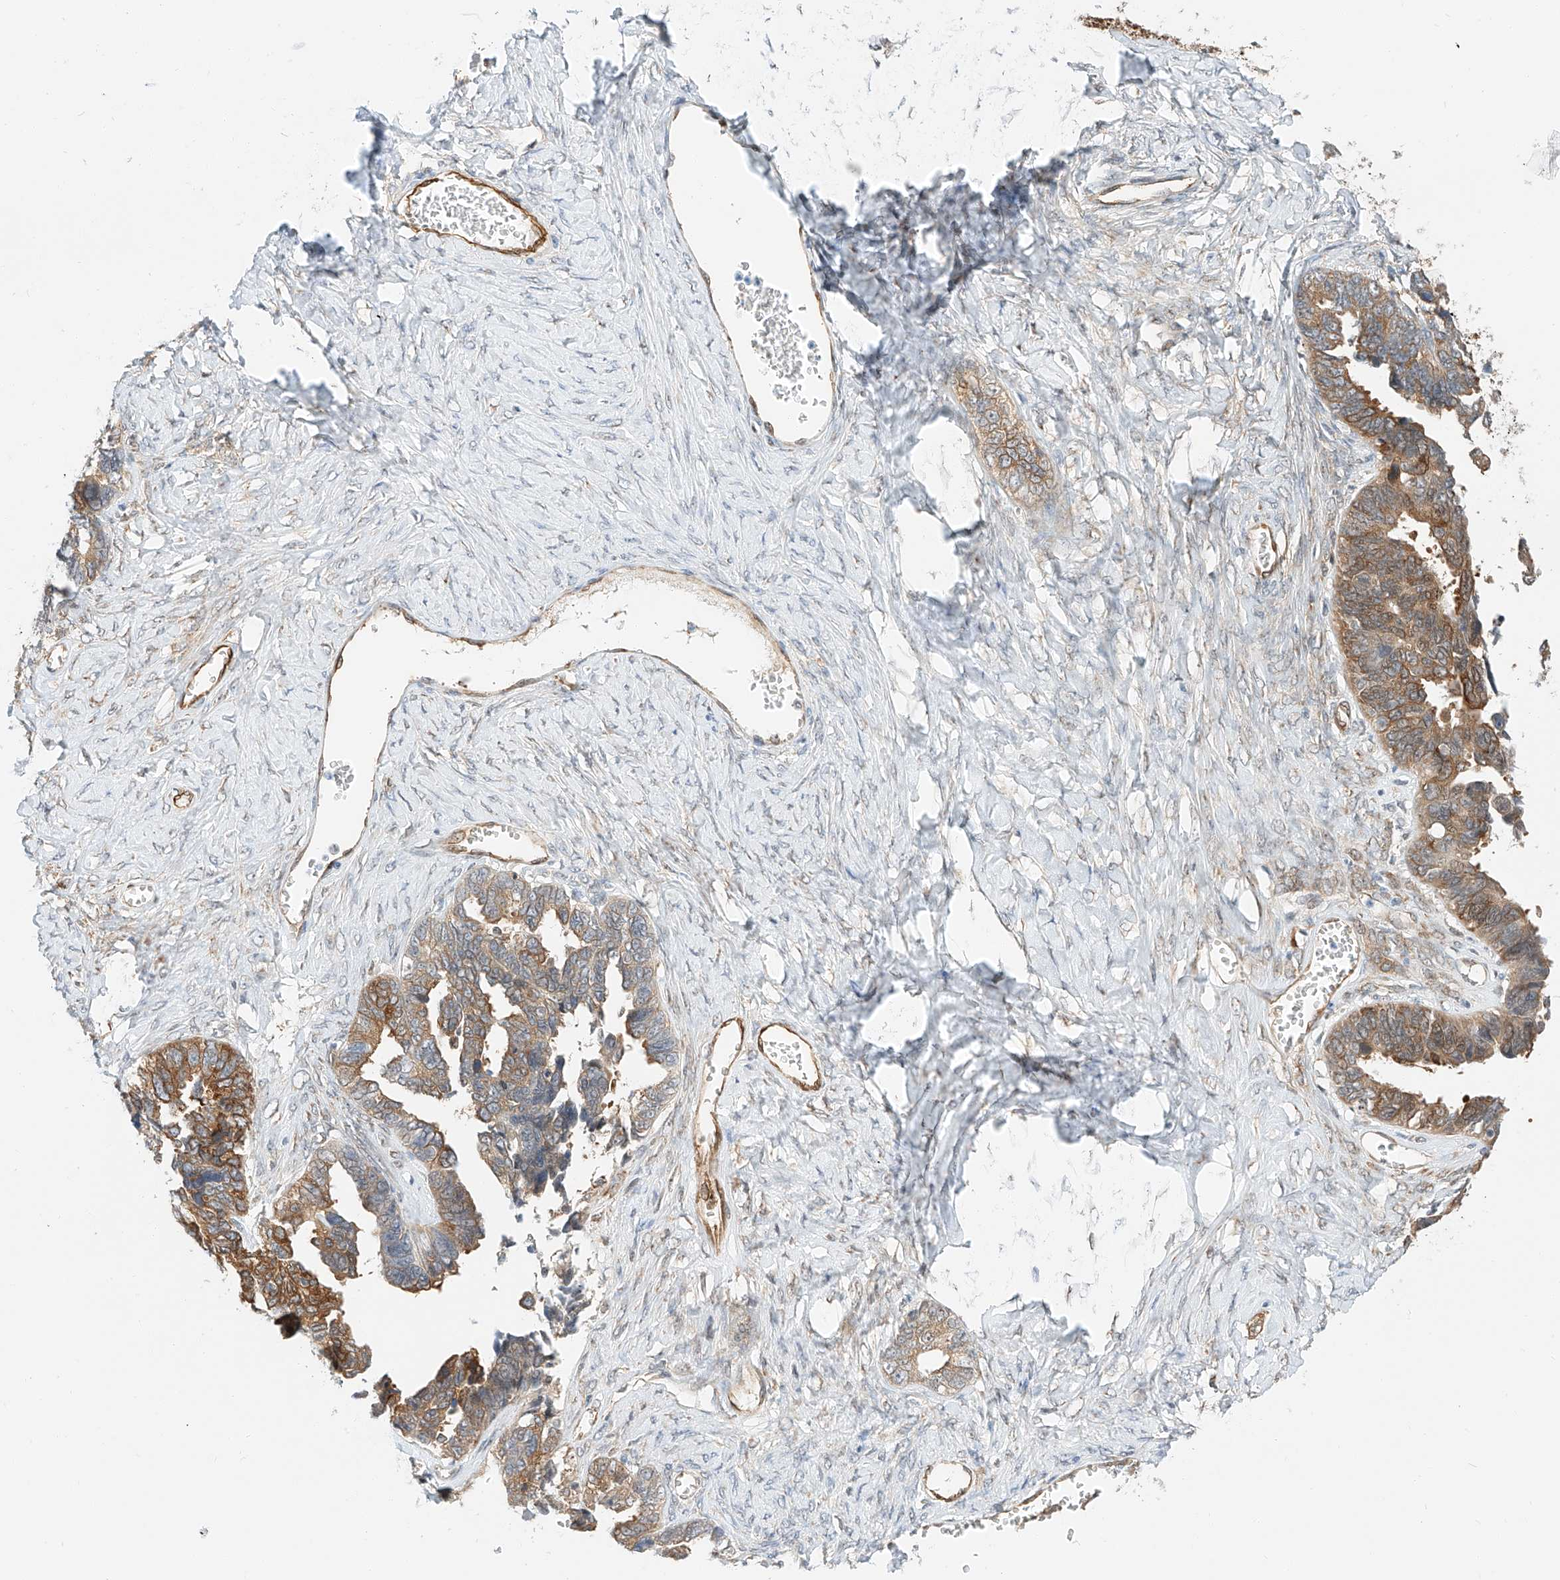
{"staining": {"intensity": "moderate", "quantity": ">75%", "location": "cytoplasmic/membranous"}, "tissue": "ovarian cancer", "cell_type": "Tumor cells", "image_type": "cancer", "snomed": [{"axis": "morphology", "description": "Cystadenocarcinoma, serous, NOS"}, {"axis": "topography", "description": "Ovary"}], "caption": "High-magnification brightfield microscopy of ovarian cancer stained with DAB (brown) and counterstained with hematoxylin (blue). tumor cells exhibit moderate cytoplasmic/membranous positivity is identified in approximately>75% of cells.", "gene": "CARMIL1", "patient": {"sex": "female", "age": 79}}